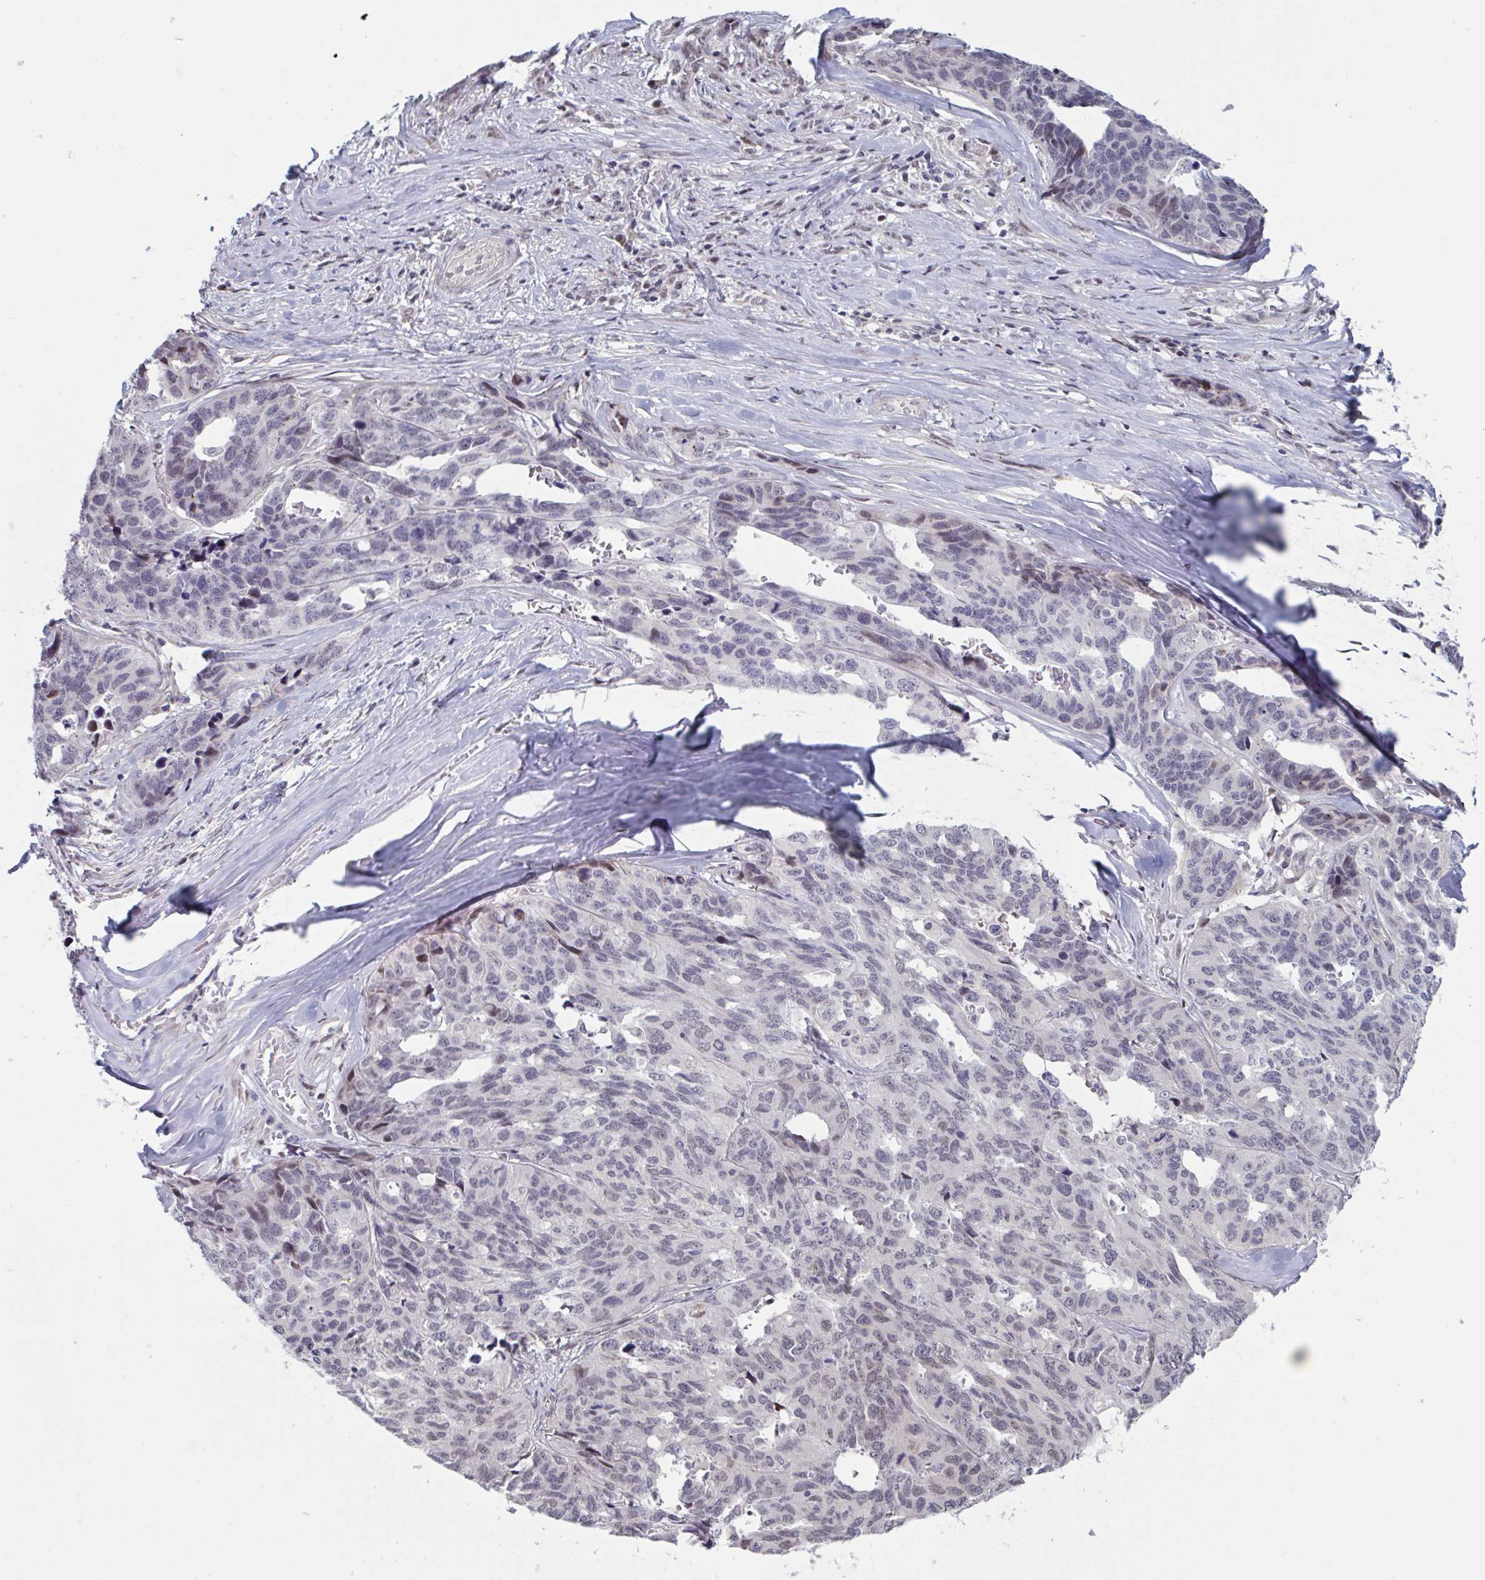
{"staining": {"intensity": "negative", "quantity": "none", "location": "none"}, "tissue": "ovarian cancer", "cell_type": "Tumor cells", "image_type": "cancer", "snomed": [{"axis": "morphology", "description": "Cystadenocarcinoma, serous, NOS"}, {"axis": "topography", "description": "Ovary"}], "caption": "There is no significant staining in tumor cells of ovarian cancer (serous cystadenocarcinoma).", "gene": "TCEAL8", "patient": {"sex": "female", "age": 64}}